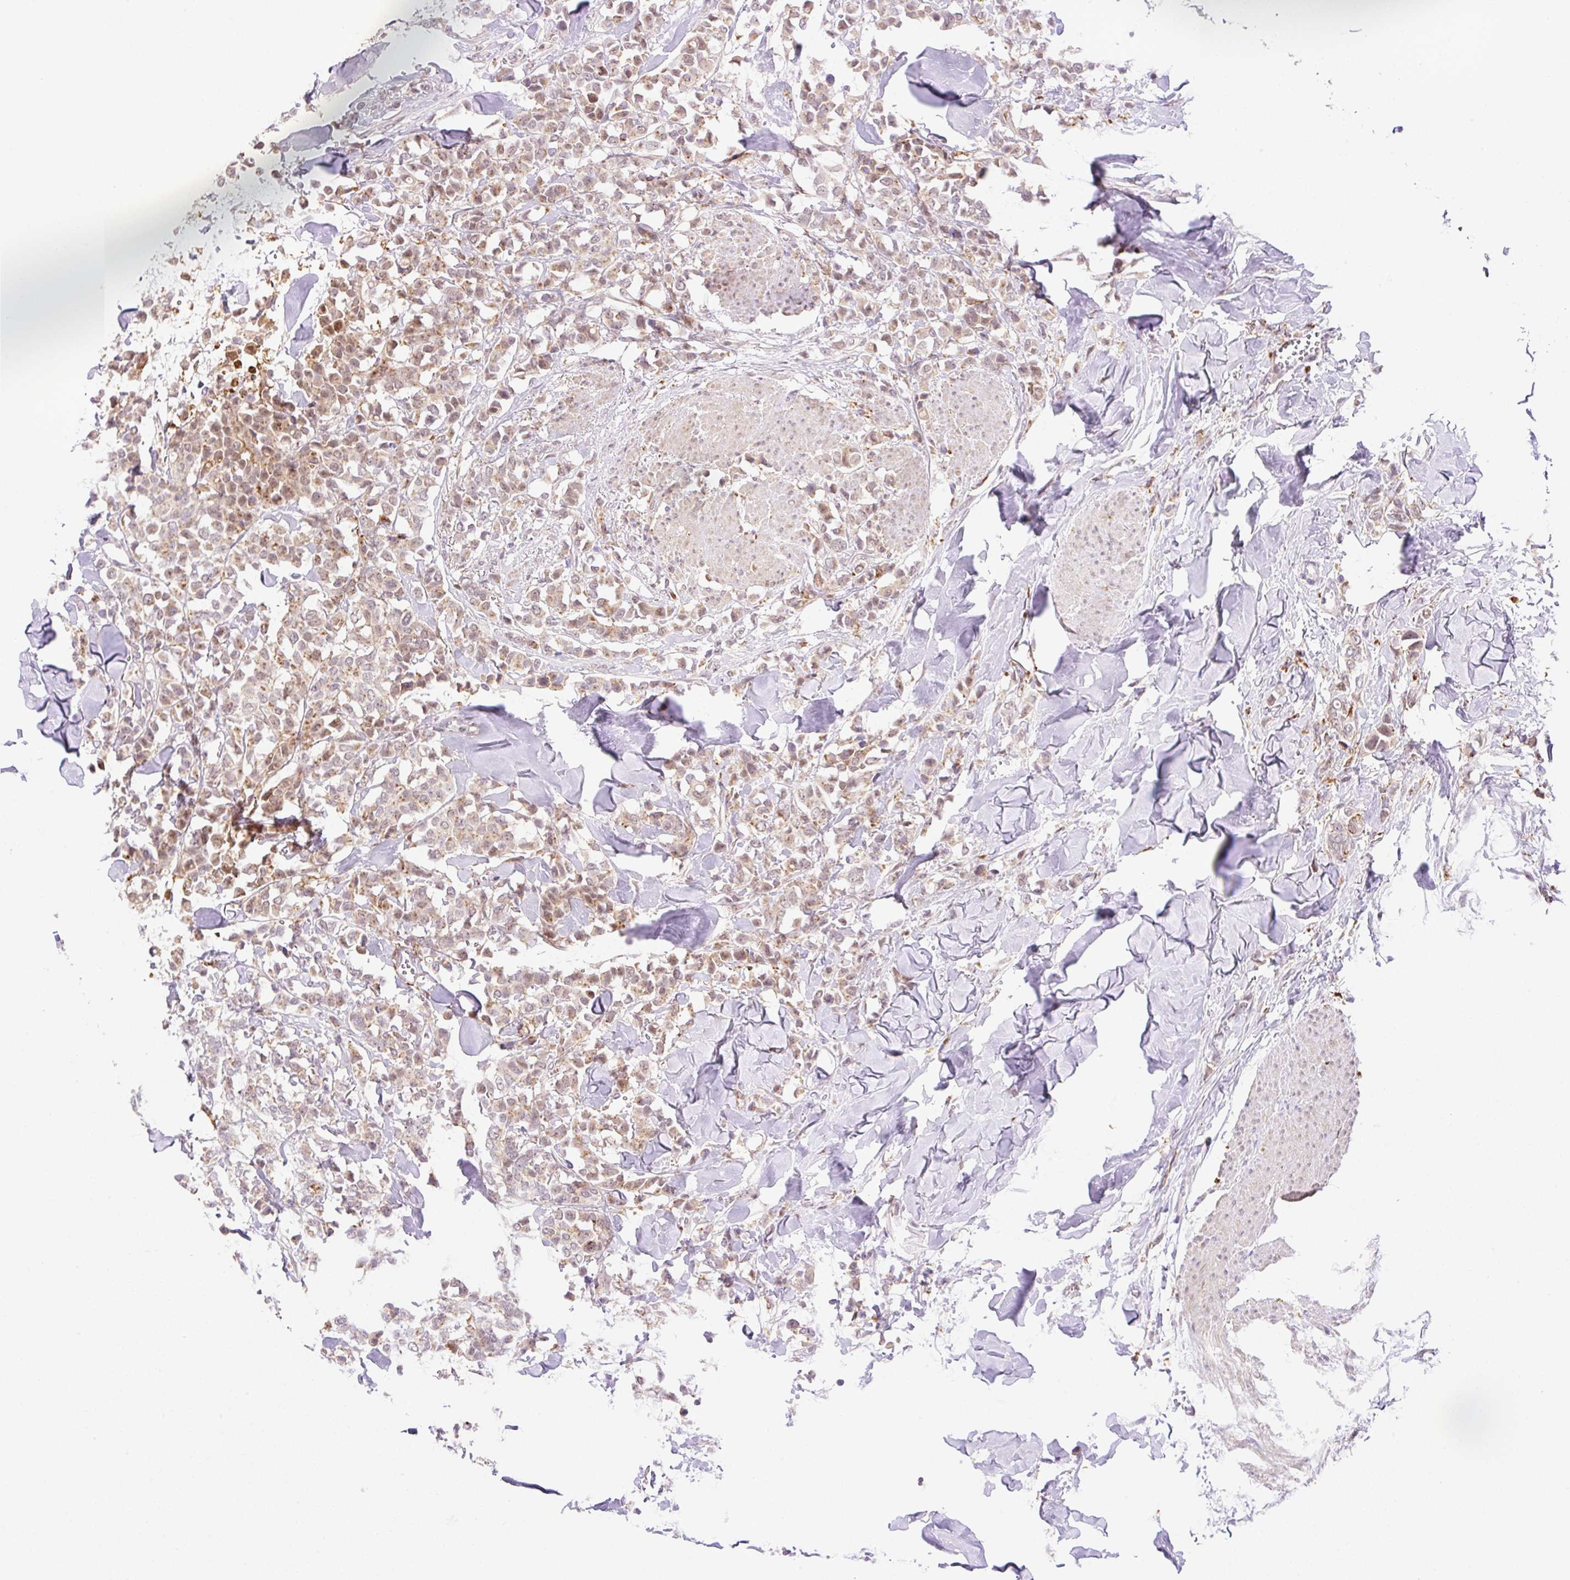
{"staining": {"intensity": "moderate", "quantity": ">75%", "location": "cytoplasmic/membranous,nuclear"}, "tissue": "breast cancer", "cell_type": "Tumor cells", "image_type": "cancer", "snomed": [{"axis": "morphology", "description": "Lobular carcinoma"}, {"axis": "topography", "description": "Breast"}], "caption": "Immunohistochemical staining of human breast lobular carcinoma displays moderate cytoplasmic/membranous and nuclear protein positivity in approximately >75% of tumor cells.", "gene": "CEBPZOS", "patient": {"sex": "female", "age": 91}}